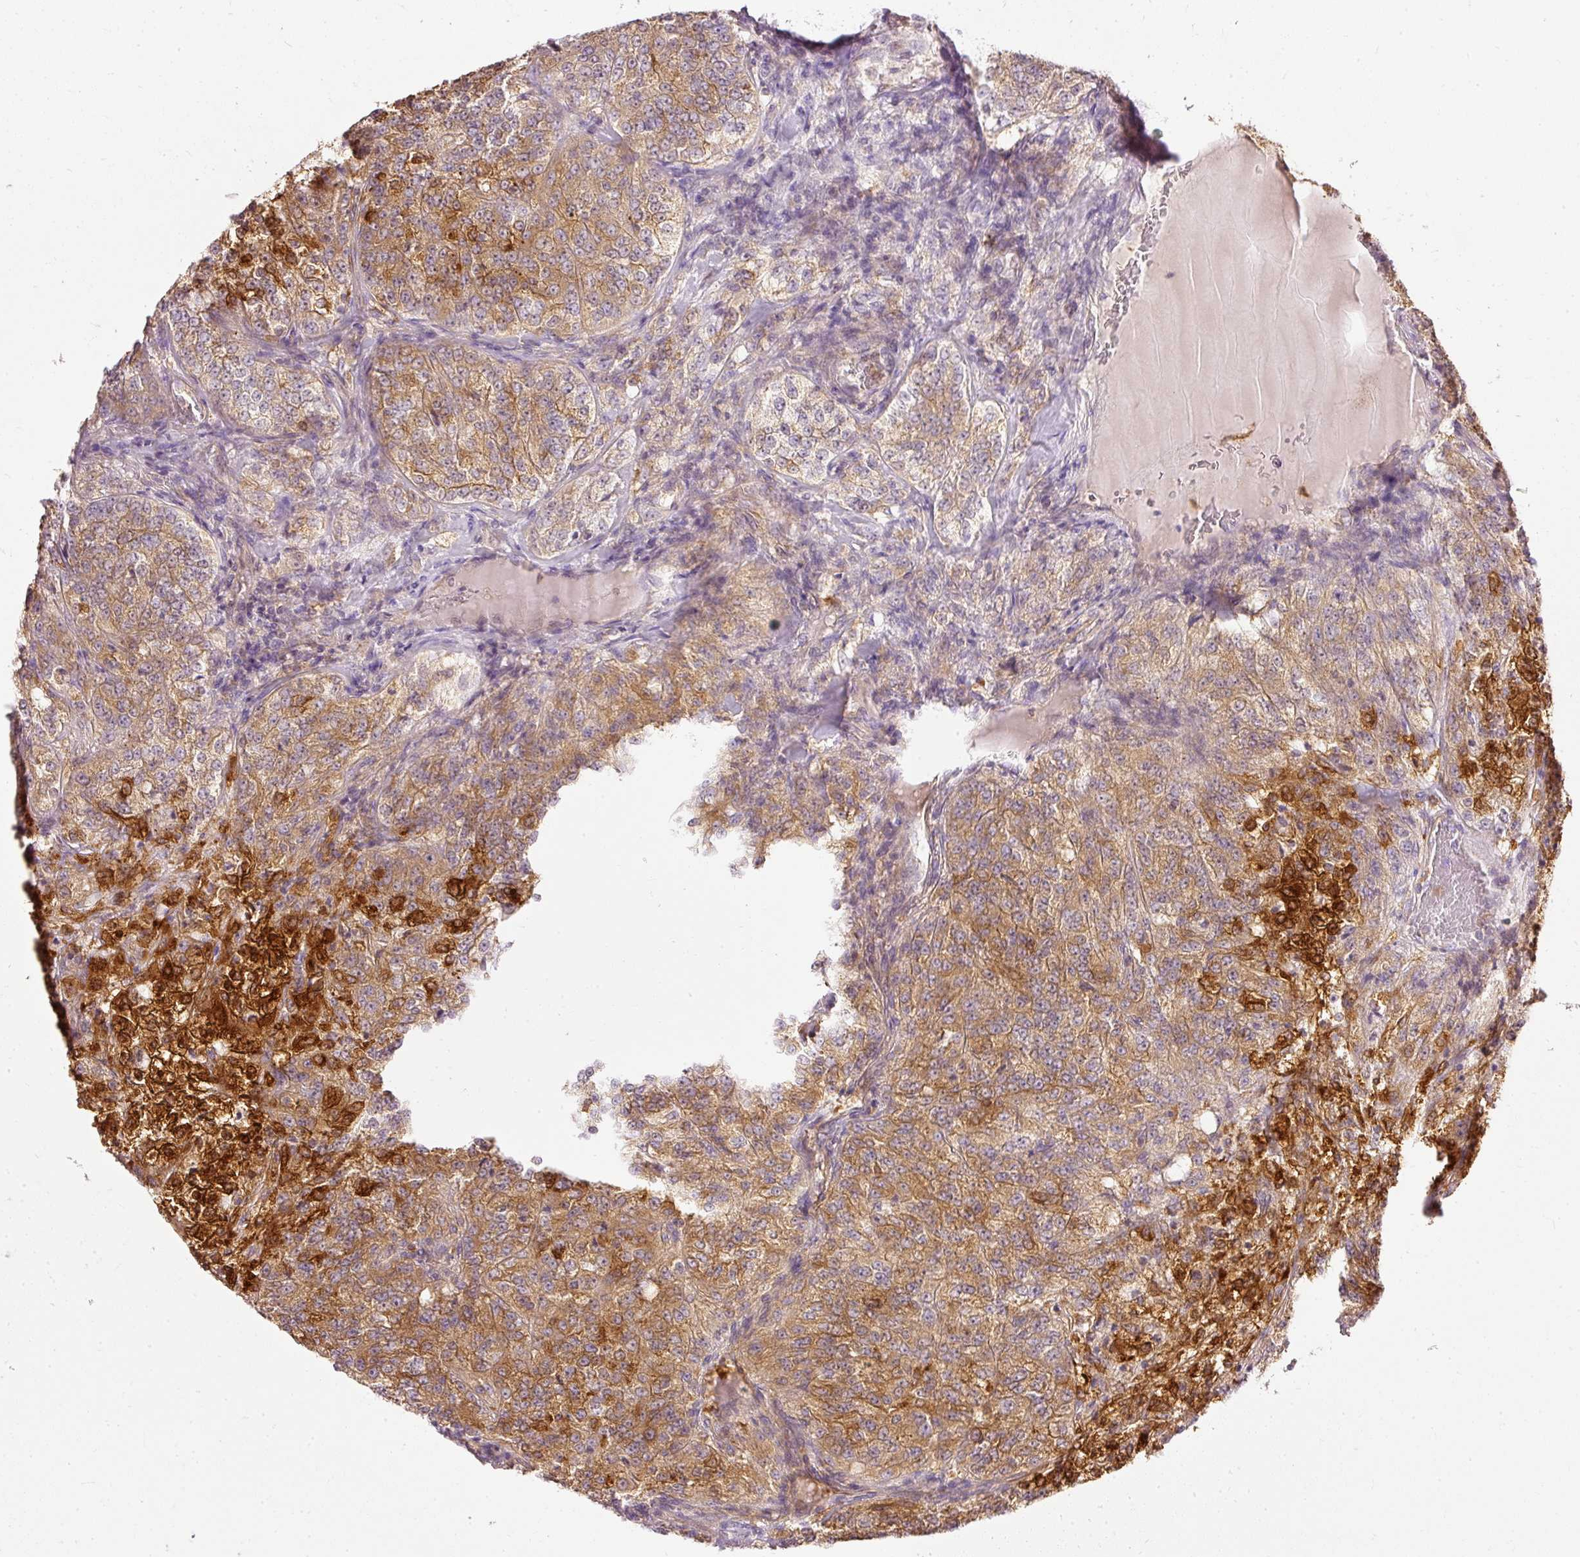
{"staining": {"intensity": "strong", "quantity": "25%-75%", "location": "cytoplasmic/membranous"}, "tissue": "renal cancer", "cell_type": "Tumor cells", "image_type": "cancer", "snomed": [{"axis": "morphology", "description": "Adenocarcinoma, NOS"}, {"axis": "topography", "description": "Kidney"}], "caption": "Tumor cells show strong cytoplasmic/membranous staining in approximately 25%-75% of cells in renal cancer. Nuclei are stained in blue.", "gene": "ARMH3", "patient": {"sex": "female", "age": 63}}